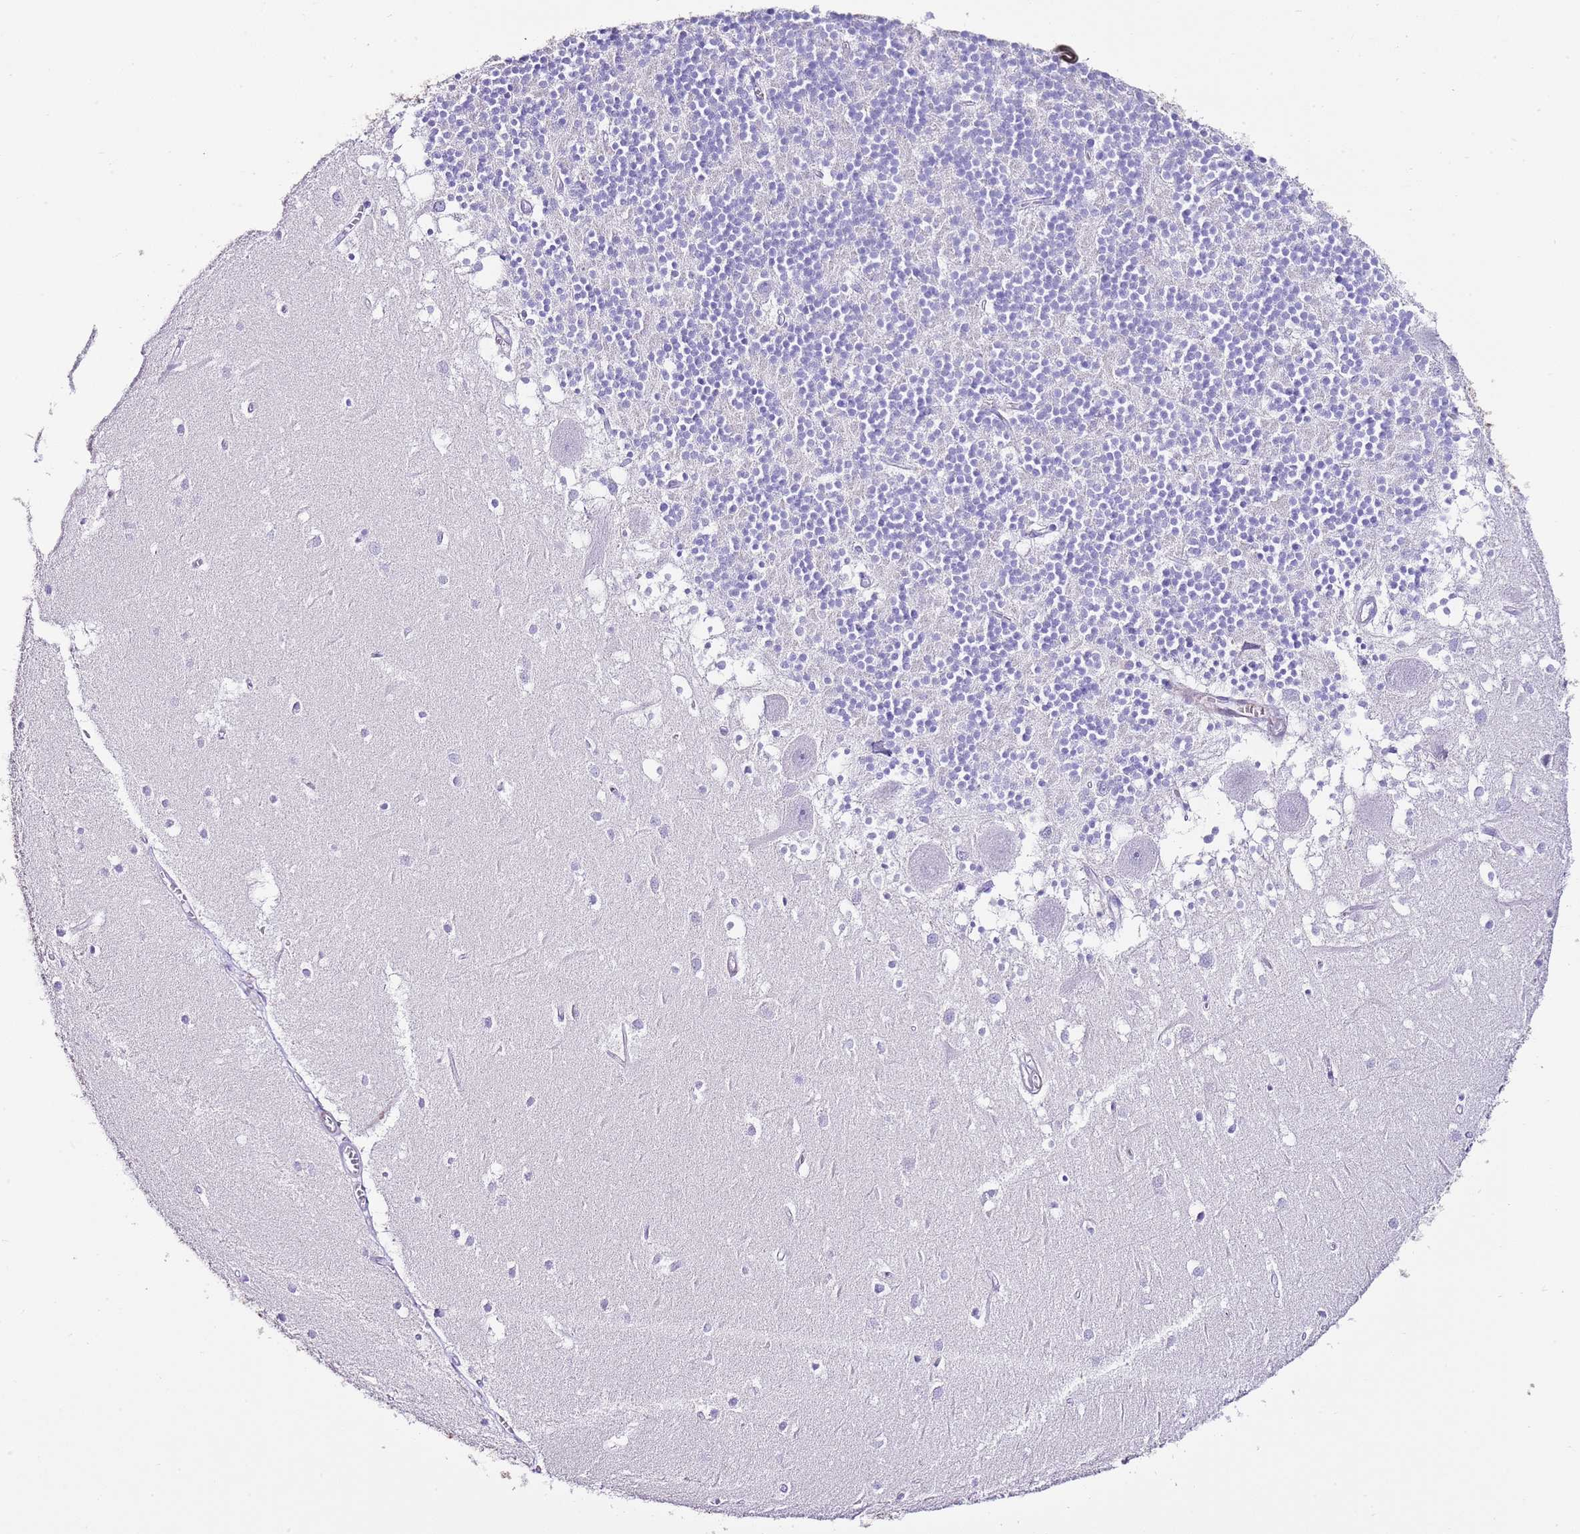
{"staining": {"intensity": "negative", "quantity": "none", "location": "none"}, "tissue": "cerebellum", "cell_type": "Cells in granular layer", "image_type": "normal", "snomed": [{"axis": "morphology", "description": "Normal tissue, NOS"}, {"axis": "topography", "description": "Cerebellum"}], "caption": "The micrograph displays no staining of cells in granular layer in unremarkable cerebellum.", "gene": "ALDH3A1", "patient": {"sex": "male", "age": 54}}